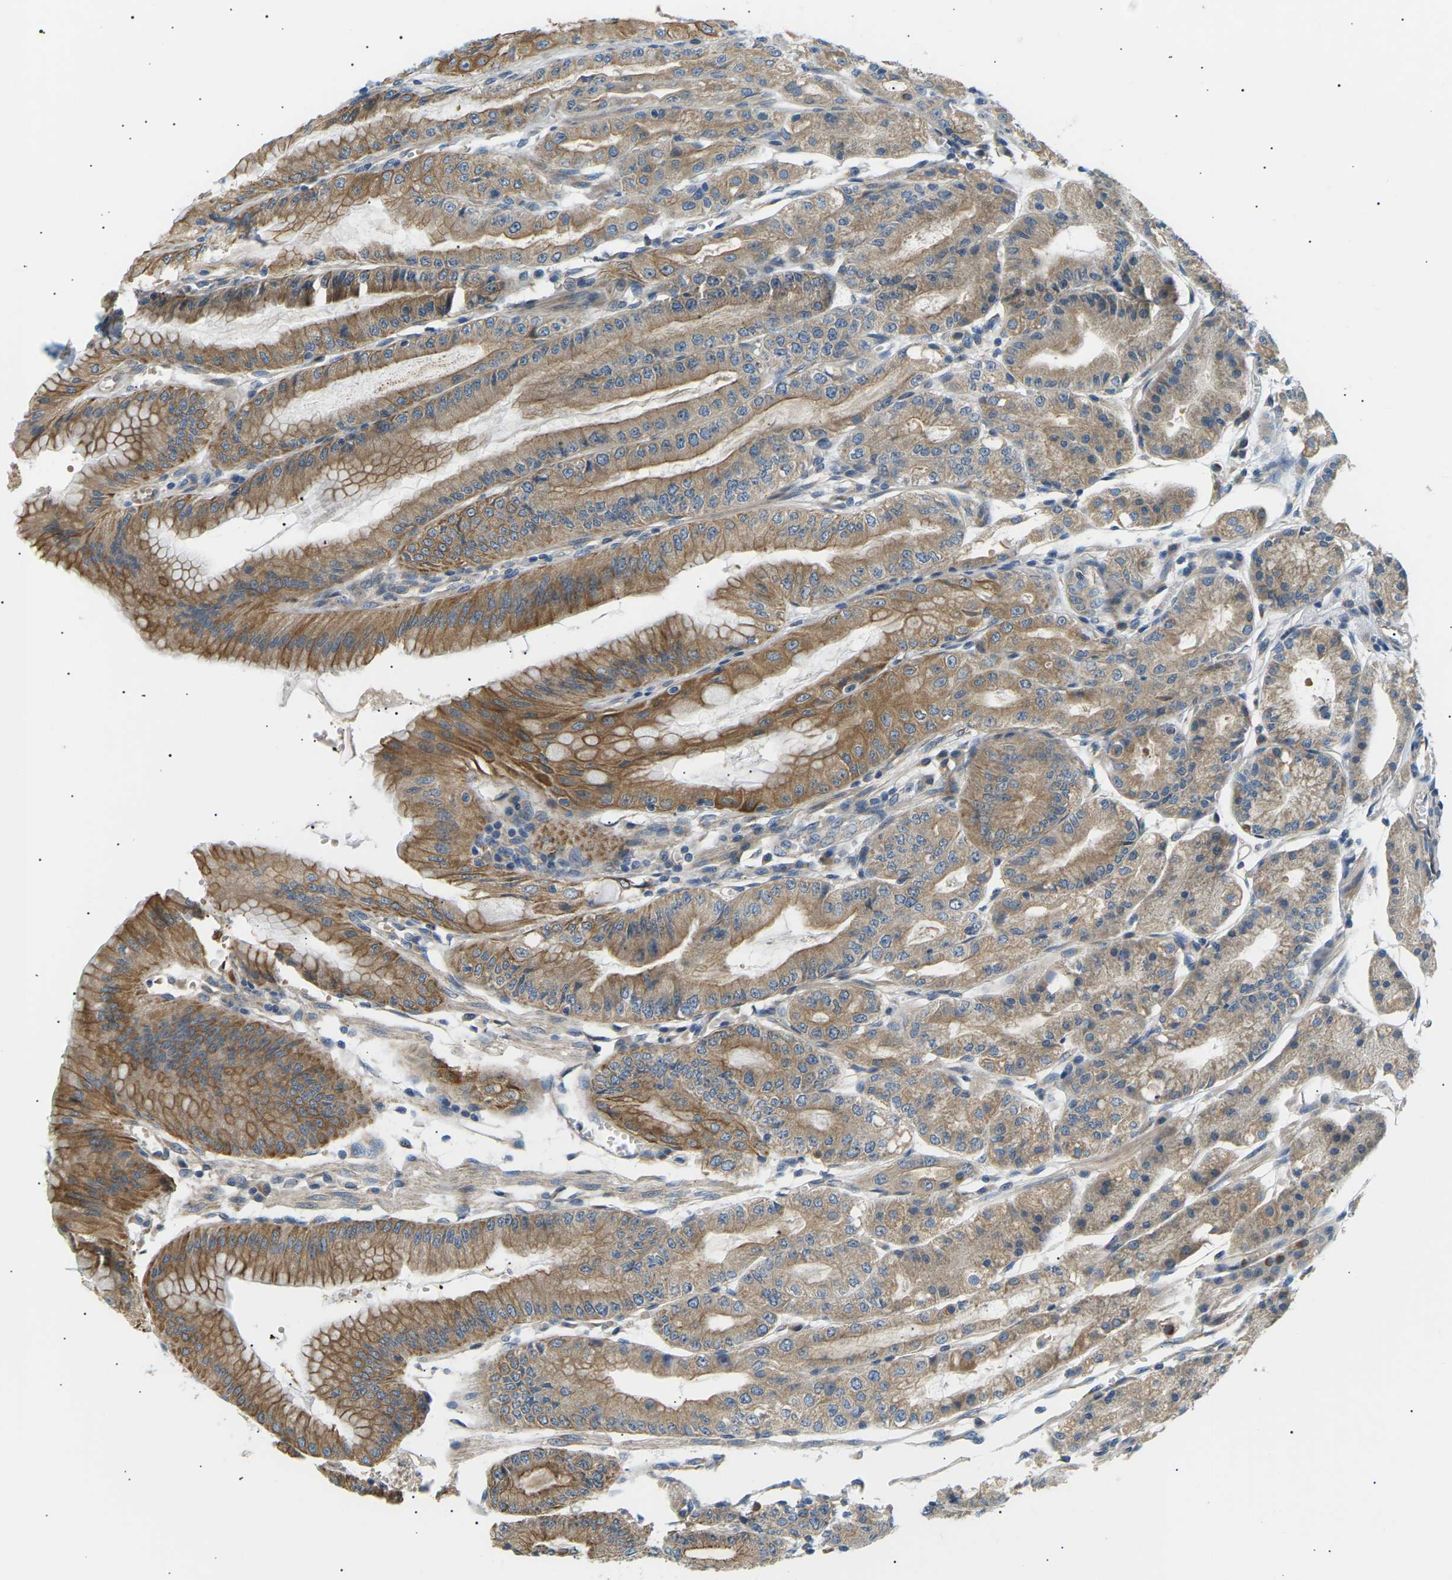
{"staining": {"intensity": "moderate", "quantity": ">75%", "location": "cytoplasmic/membranous"}, "tissue": "stomach", "cell_type": "Glandular cells", "image_type": "normal", "snomed": [{"axis": "morphology", "description": "Normal tissue, NOS"}, {"axis": "topography", "description": "Stomach, lower"}], "caption": "Immunohistochemistry (IHC) image of normal stomach: human stomach stained using IHC exhibits medium levels of moderate protein expression localized specifically in the cytoplasmic/membranous of glandular cells, appearing as a cytoplasmic/membranous brown color.", "gene": "TBC1D8", "patient": {"sex": "male", "age": 71}}